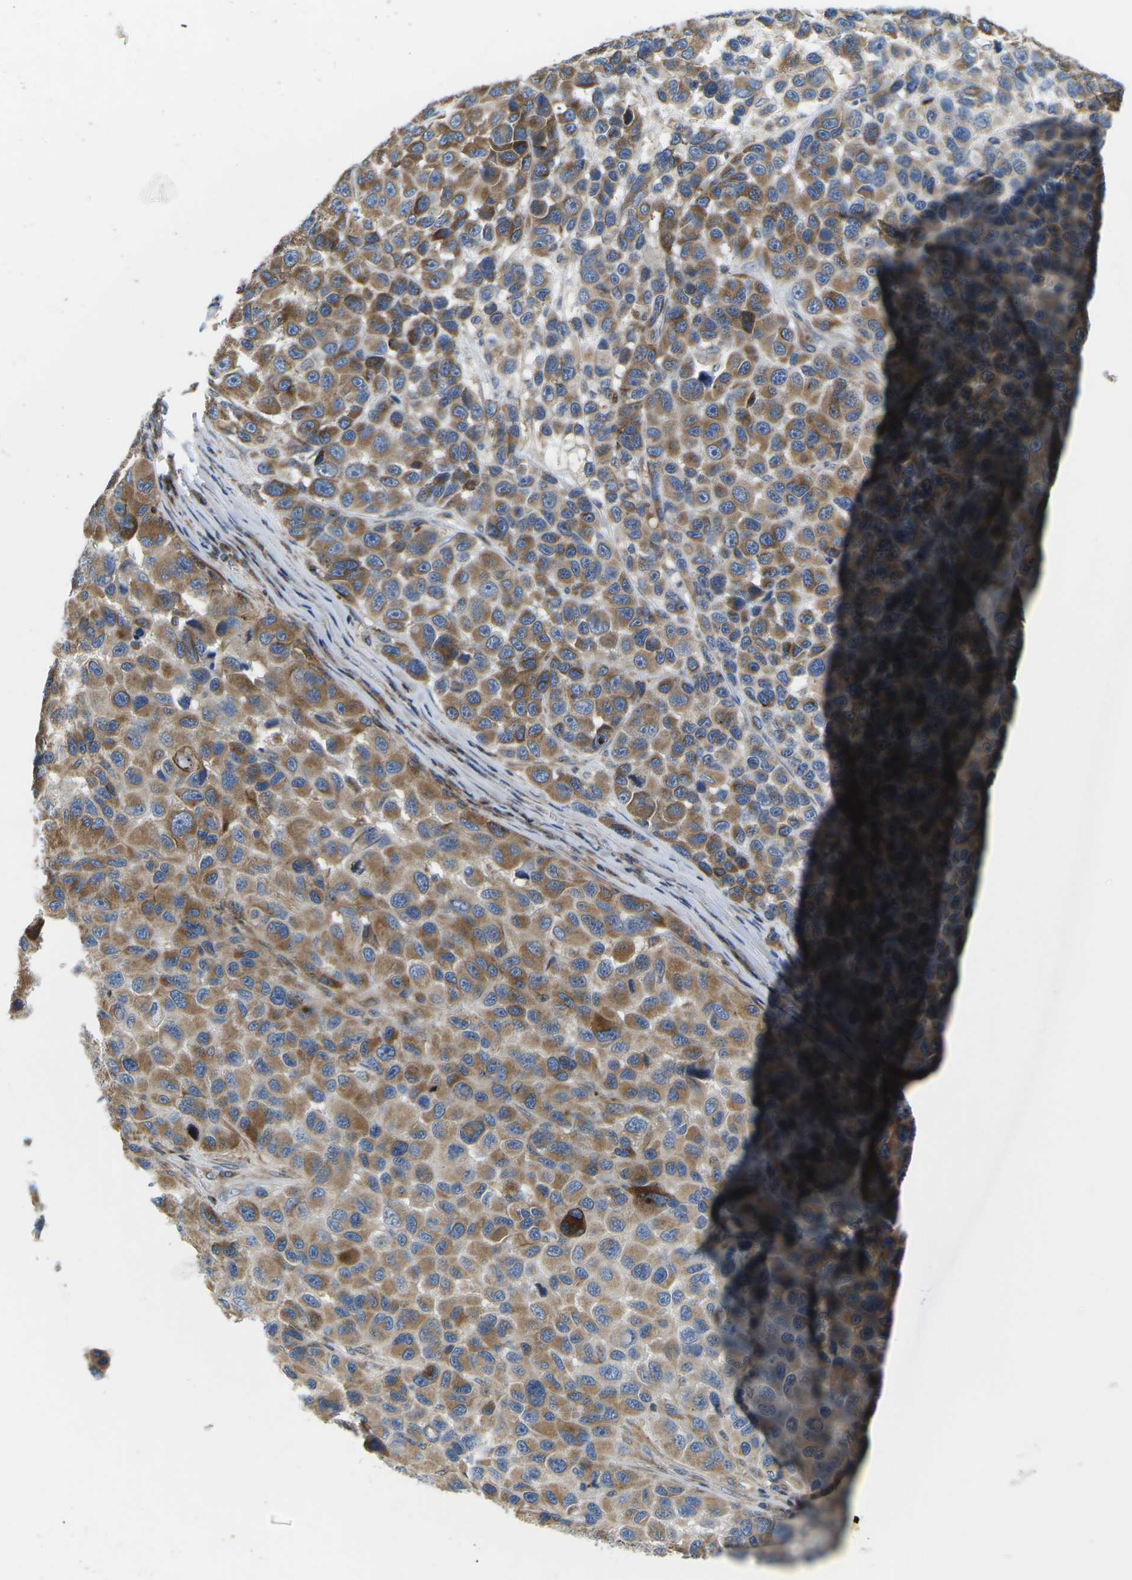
{"staining": {"intensity": "moderate", "quantity": ">75%", "location": "cytoplasmic/membranous"}, "tissue": "melanoma", "cell_type": "Tumor cells", "image_type": "cancer", "snomed": [{"axis": "morphology", "description": "Malignant melanoma, NOS"}, {"axis": "topography", "description": "Skin"}], "caption": "IHC of malignant melanoma exhibits medium levels of moderate cytoplasmic/membranous positivity in about >75% of tumor cells. (DAB (3,3'-diaminobenzidine) IHC with brightfield microscopy, high magnification).", "gene": "TMEFF2", "patient": {"sex": "male", "age": 53}}